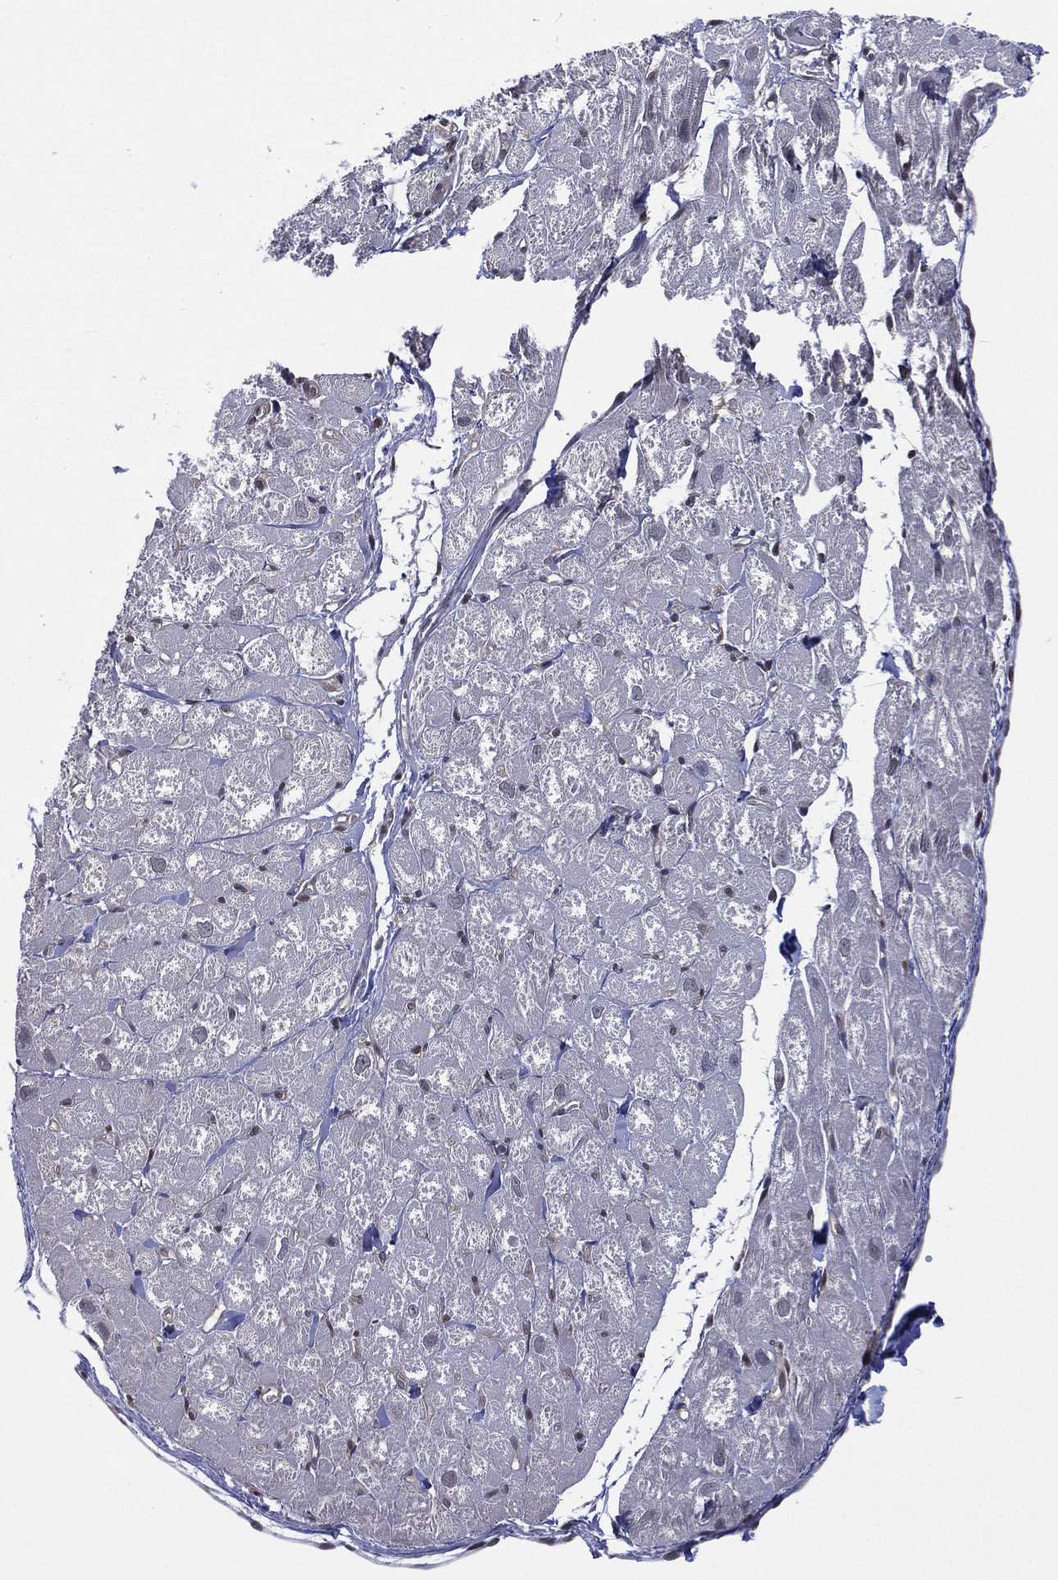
{"staining": {"intensity": "moderate", "quantity": "<25%", "location": "nuclear"}, "tissue": "heart muscle", "cell_type": "Cardiomyocytes", "image_type": "normal", "snomed": [{"axis": "morphology", "description": "Normal tissue, NOS"}, {"axis": "topography", "description": "Heart"}], "caption": "Approximately <25% of cardiomyocytes in normal human heart muscle exhibit moderate nuclear protein expression as visualized by brown immunohistochemical staining.", "gene": "MTAP", "patient": {"sex": "male", "age": 58}}